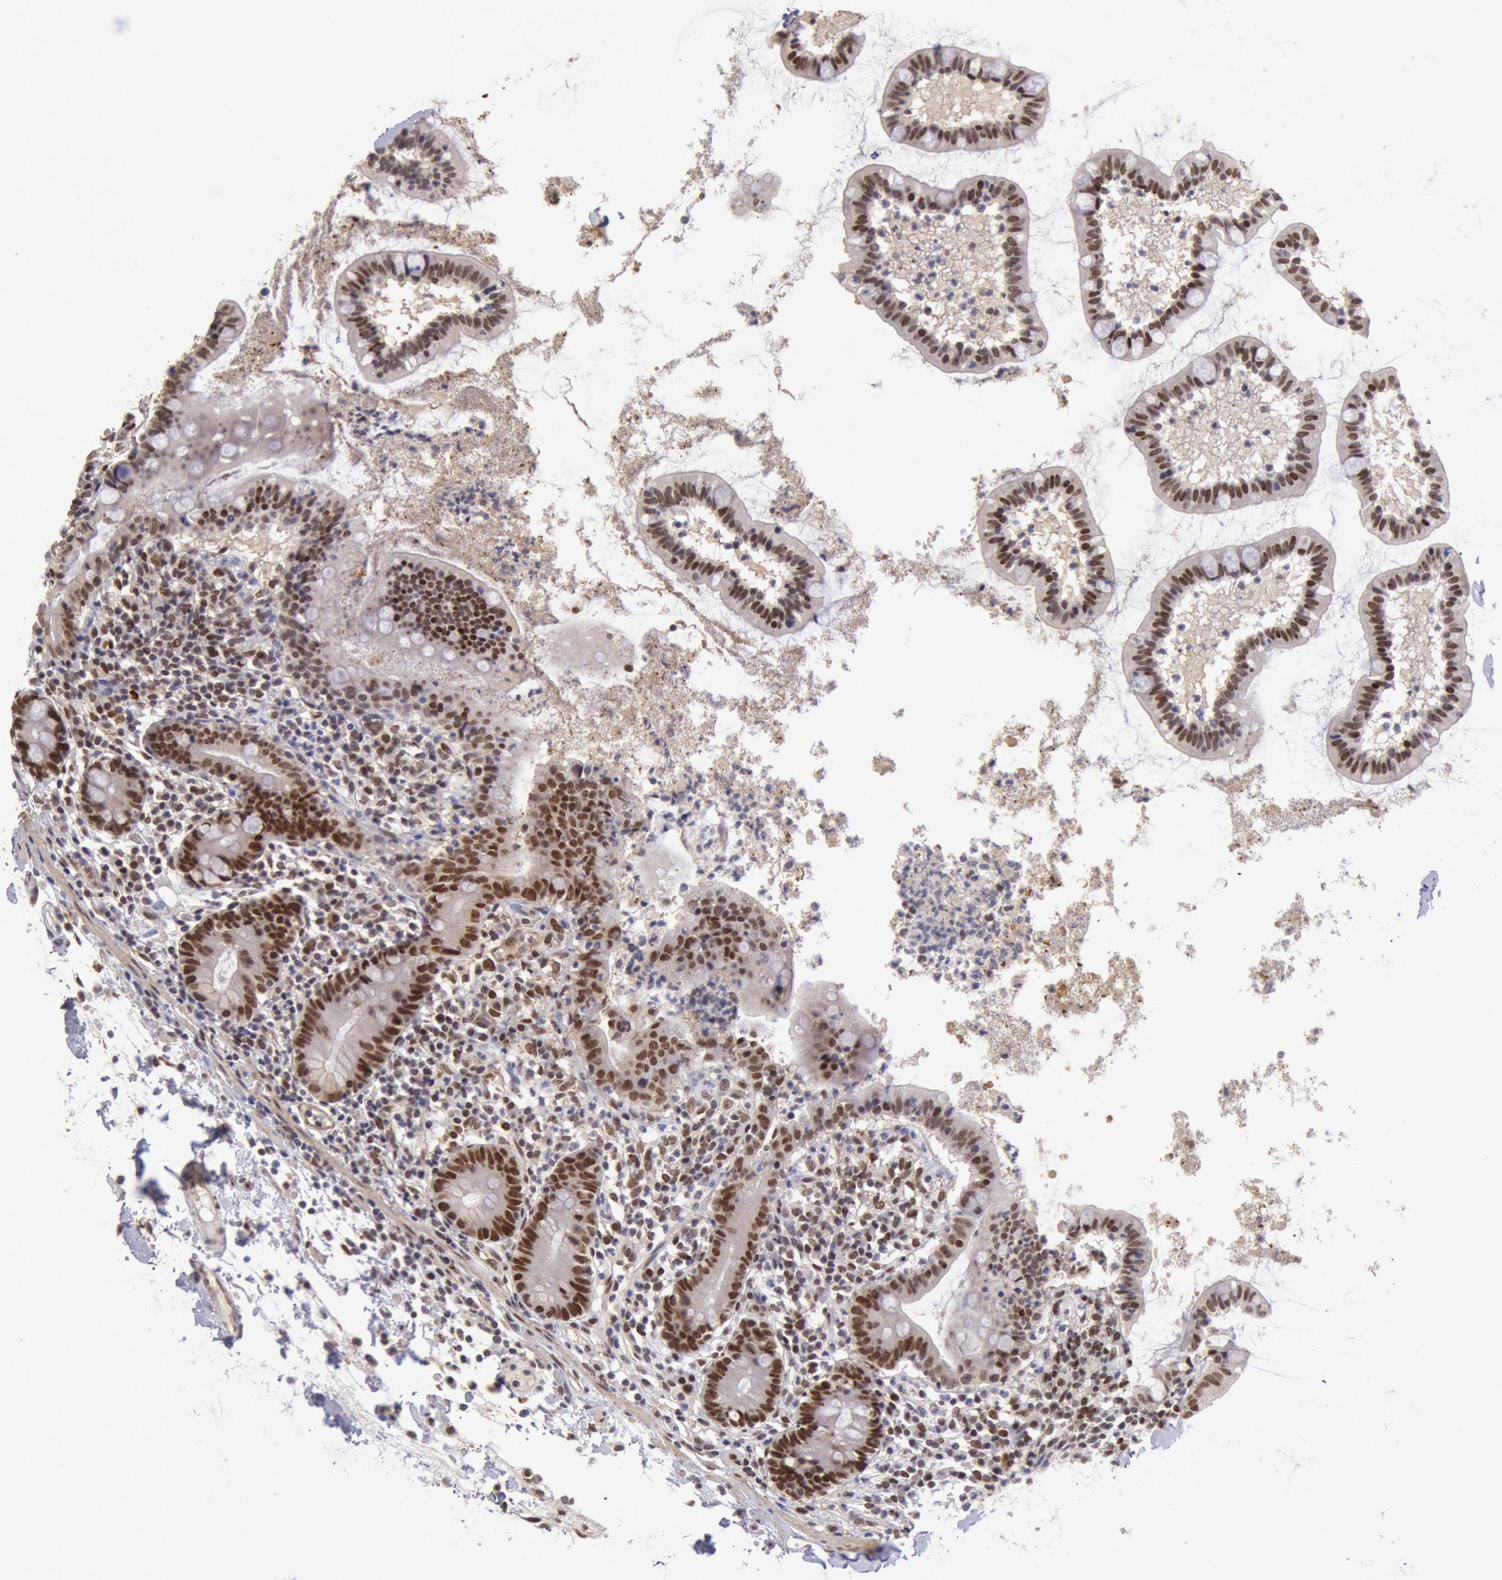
{"staining": {"intensity": "strong", "quantity": ">75%", "location": "nuclear"}, "tissue": "small intestine", "cell_type": "Glandular cells", "image_type": "normal", "snomed": [{"axis": "morphology", "description": "Normal tissue, NOS"}, {"axis": "topography", "description": "Small intestine"}], "caption": "About >75% of glandular cells in unremarkable small intestine display strong nuclear protein positivity as visualized by brown immunohistochemical staining.", "gene": "CDKN2B", "patient": {"sex": "female", "age": 61}}